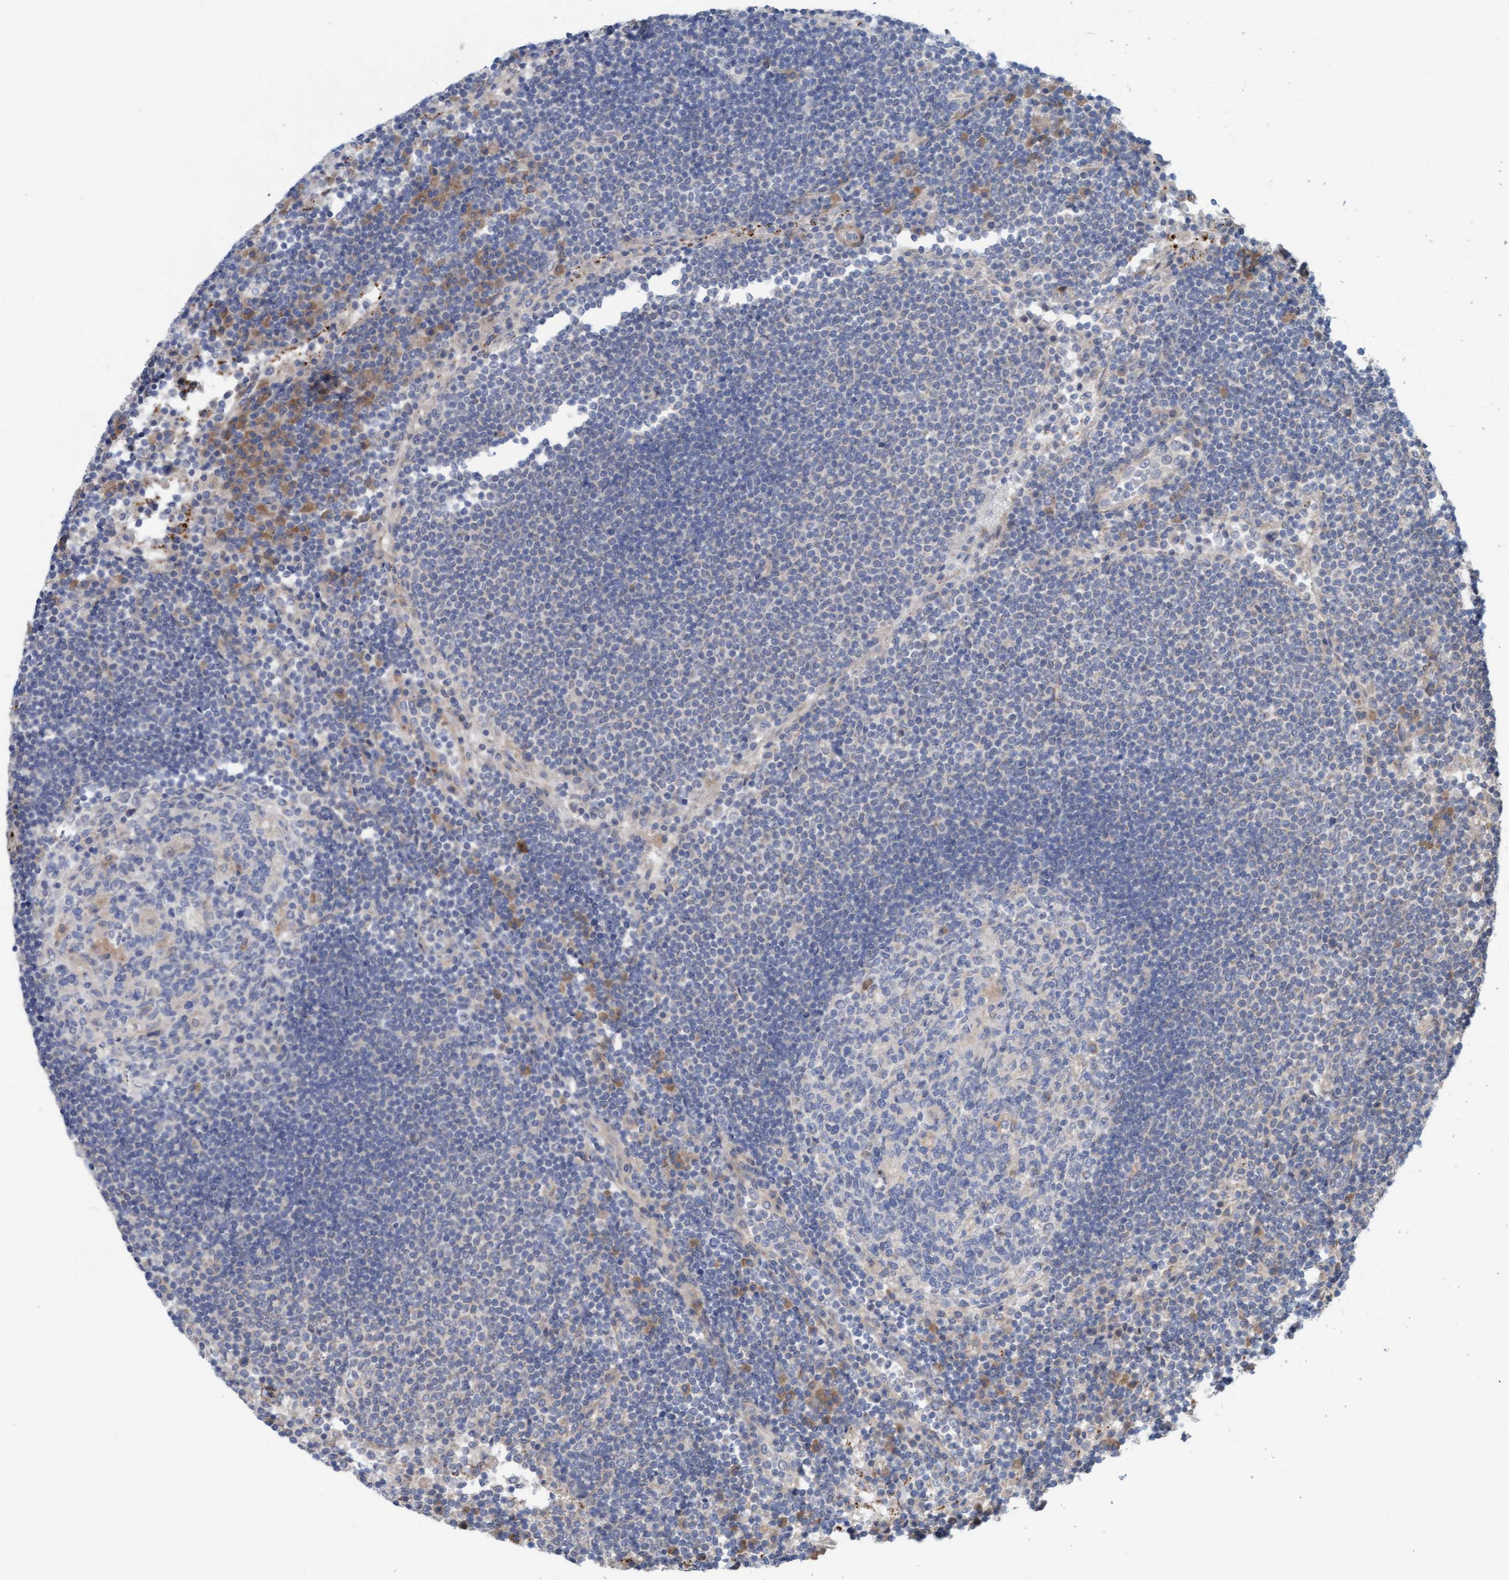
{"staining": {"intensity": "negative", "quantity": "none", "location": "none"}, "tissue": "lymph node", "cell_type": "Germinal center cells", "image_type": "normal", "snomed": [{"axis": "morphology", "description": "Normal tissue, NOS"}, {"axis": "topography", "description": "Lymph node"}], "caption": "Immunohistochemistry (IHC) of unremarkable human lymph node shows no positivity in germinal center cells.", "gene": "CDK5RAP3", "patient": {"sex": "female", "age": 53}}